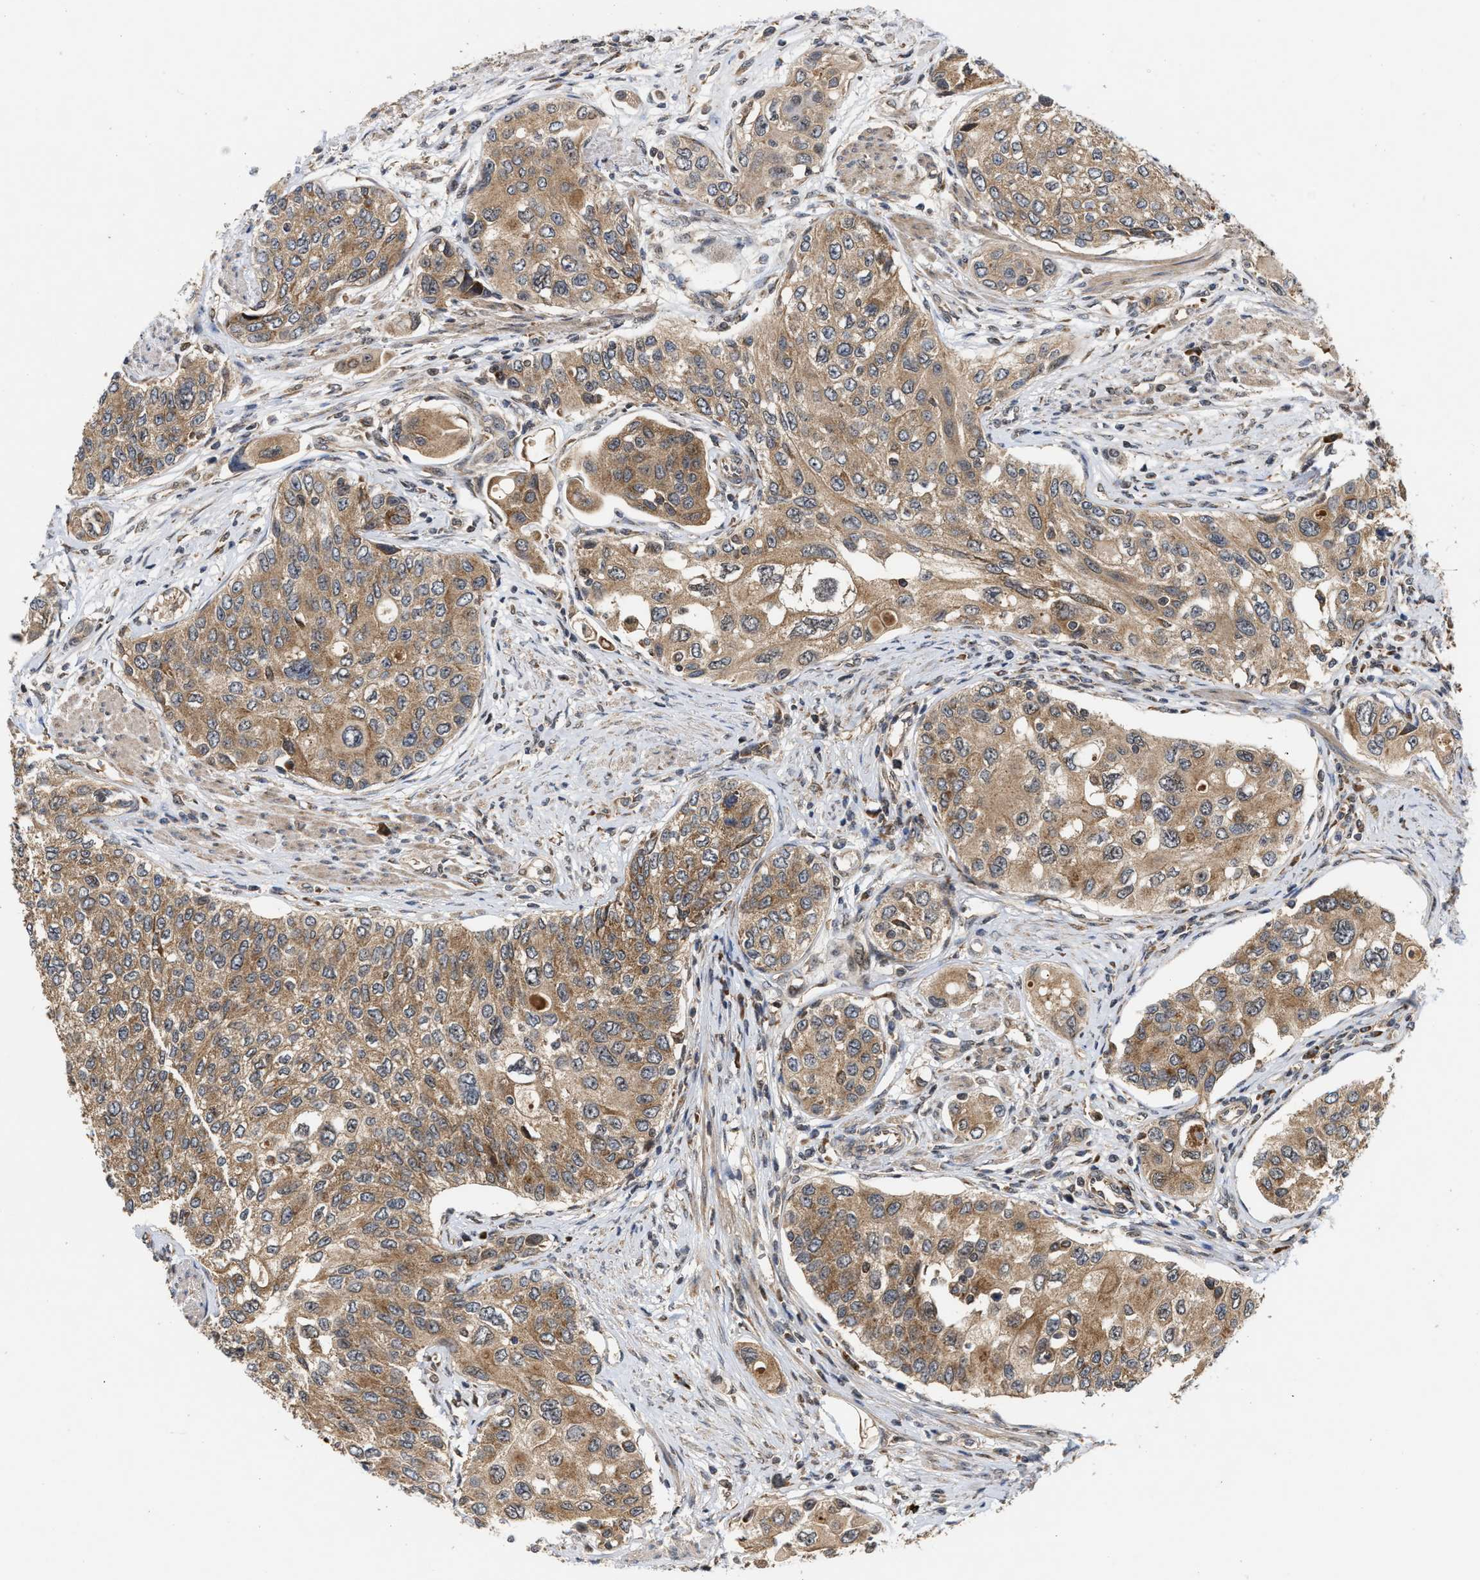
{"staining": {"intensity": "moderate", "quantity": ">75%", "location": "cytoplasmic/membranous"}, "tissue": "urothelial cancer", "cell_type": "Tumor cells", "image_type": "cancer", "snomed": [{"axis": "morphology", "description": "Urothelial carcinoma, High grade"}, {"axis": "topography", "description": "Urinary bladder"}], "caption": "This image reveals urothelial cancer stained with IHC to label a protein in brown. The cytoplasmic/membranous of tumor cells show moderate positivity for the protein. Nuclei are counter-stained blue.", "gene": "CFLAR", "patient": {"sex": "female", "age": 56}}